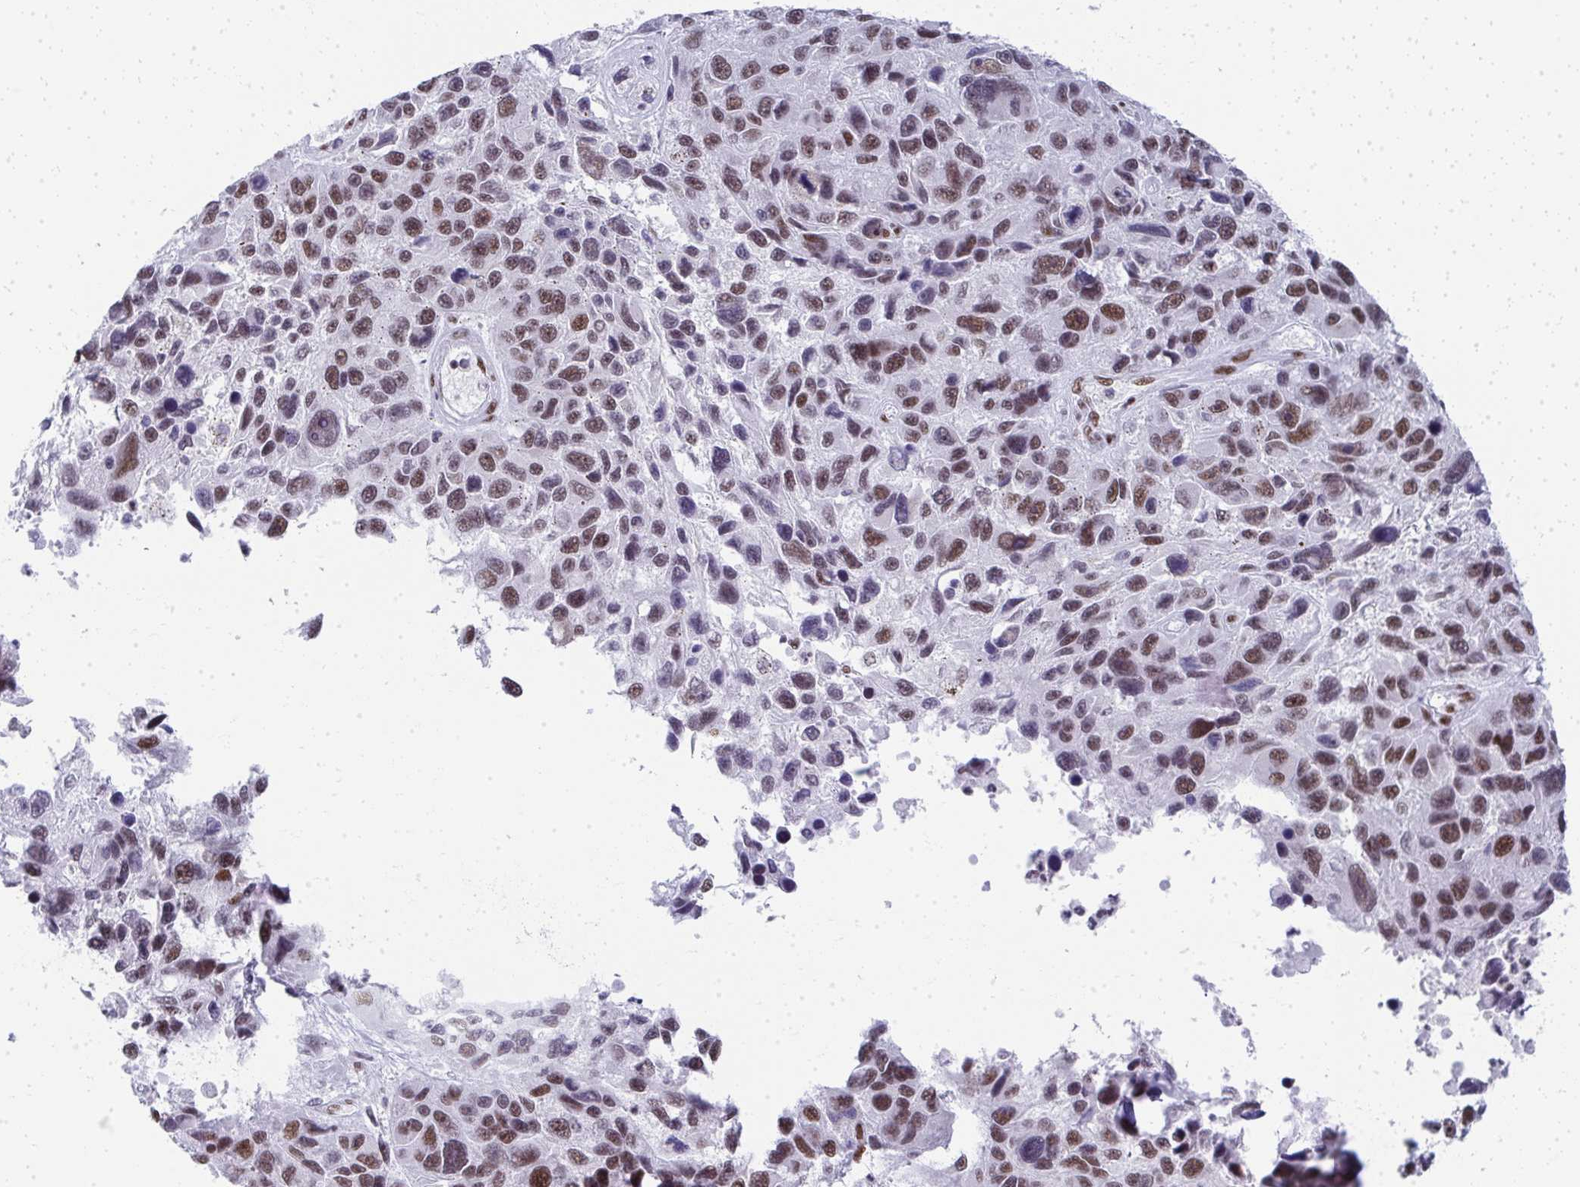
{"staining": {"intensity": "moderate", "quantity": ">75%", "location": "nuclear"}, "tissue": "melanoma", "cell_type": "Tumor cells", "image_type": "cancer", "snomed": [{"axis": "morphology", "description": "Malignant melanoma, NOS"}, {"axis": "topography", "description": "Skin"}], "caption": "The histopathology image demonstrates immunohistochemical staining of malignant melanoma. There is moderate nuclear expression is appreciated in approximately >75% of tumor cells. Immunohistochemistry (ihc) stains the protein in brown and the nuclei are stained blue.", "gene": "CREBBP", "patient": {"sex": "male", "age": 53}}